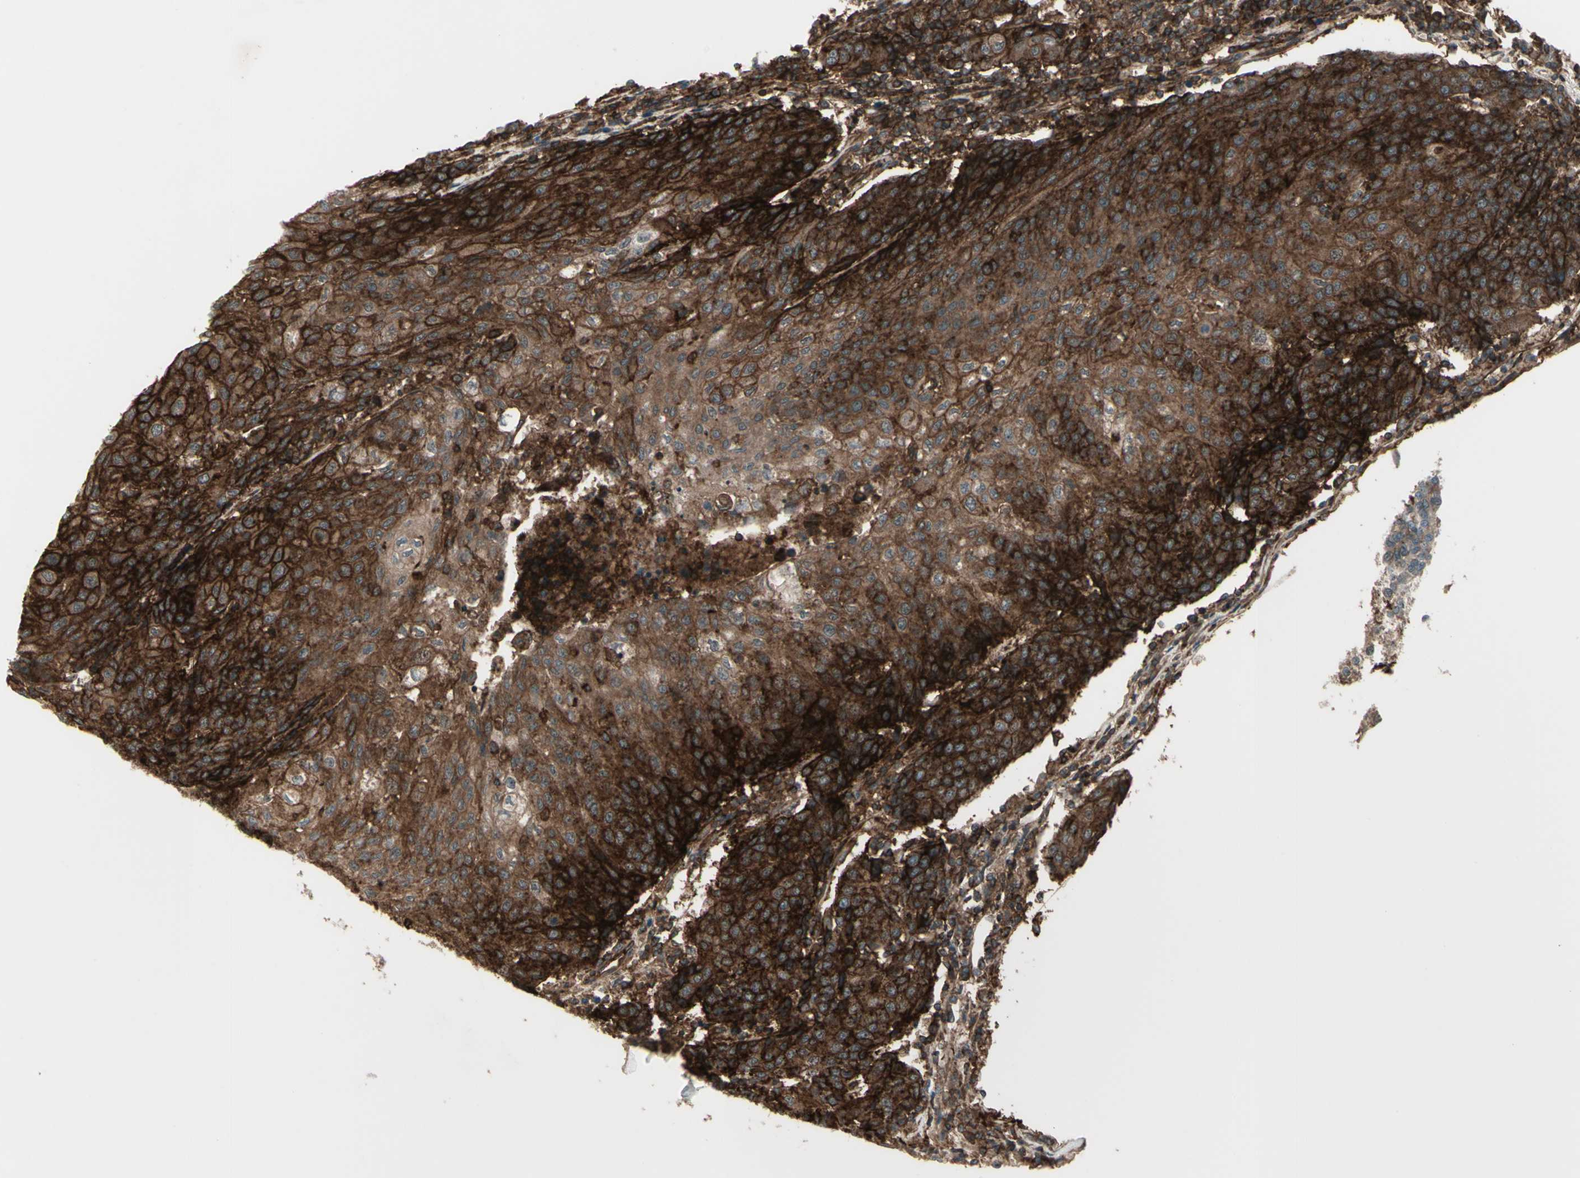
{"staining": {"intensity": "strong", "quantity": ">75%", "location": "cytoplasmic/membranous"}, "tissue": "urothelial cancer", "cell_type": "Tumor cells", "image_type": "cancer", "snomed": [{"axis": "morphology", "description": "Urothelial carcinoma, High grade"}, {"axis": "topography", "description": "Urinary bladder"}], "caption": "Human high-grade urothelial carcinoma stained for a protein (brown) exhibits strong cytoplasmic/membranous positive positivity in about >75% of tumor cells.", "gene": "FXYD5", "patient": {"sex": "female", "age": 85}}